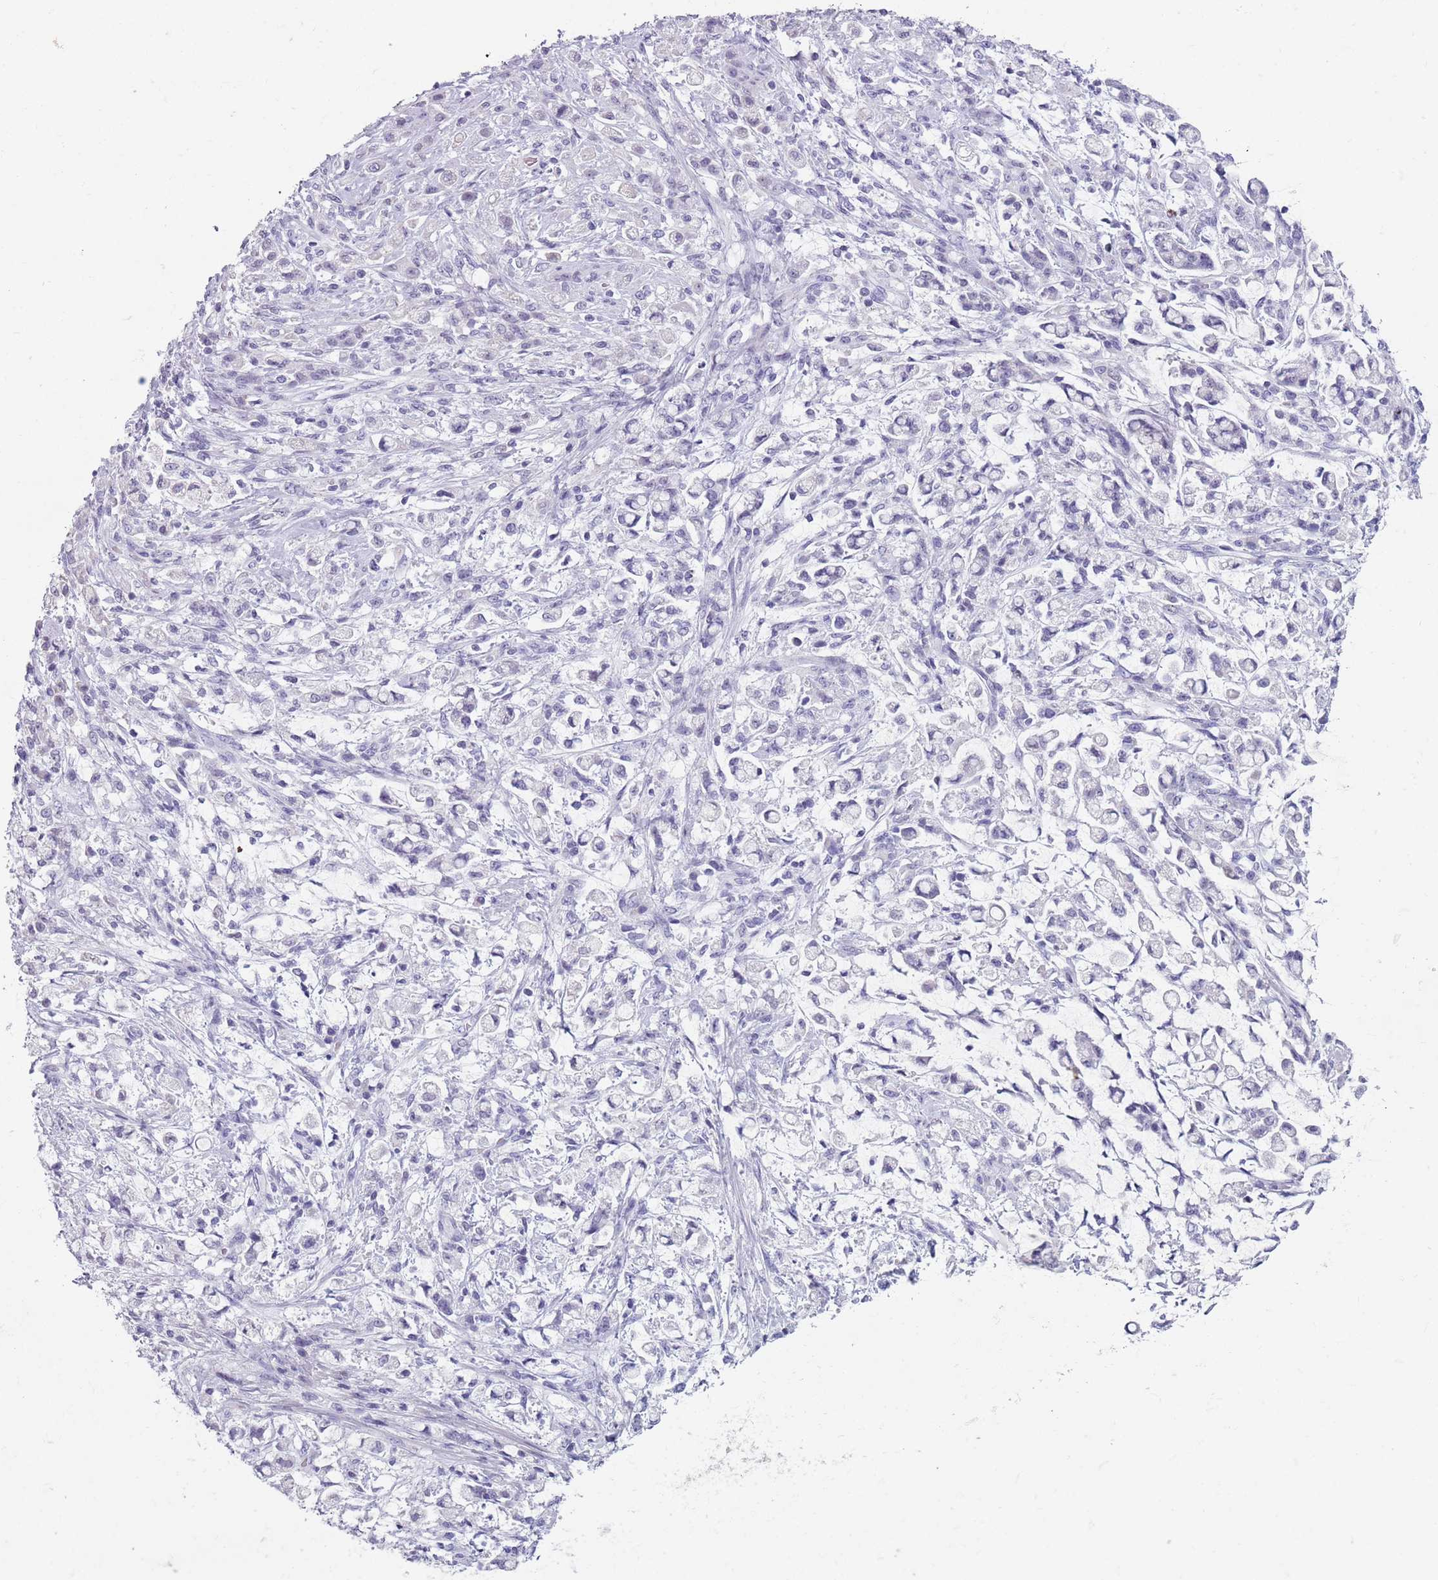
{"staining": {"intensity": "negative", "quantity": "none", "location": "none"}, "tissue": "stomach cancer", "cell_type": "Tumor cells", "image_type": "cancer", "snomed": [{"axis": "morphology", "description": "Adenocarcinoma, NOS"}, {"axis": "topography", "description": "Stomach"}], "caption": "Human stomach cancer stained for a protein using IHC shows no expression in tumor cells.", "gene": "SPESP1", "patient": {"sex": "female", "age": 60}}